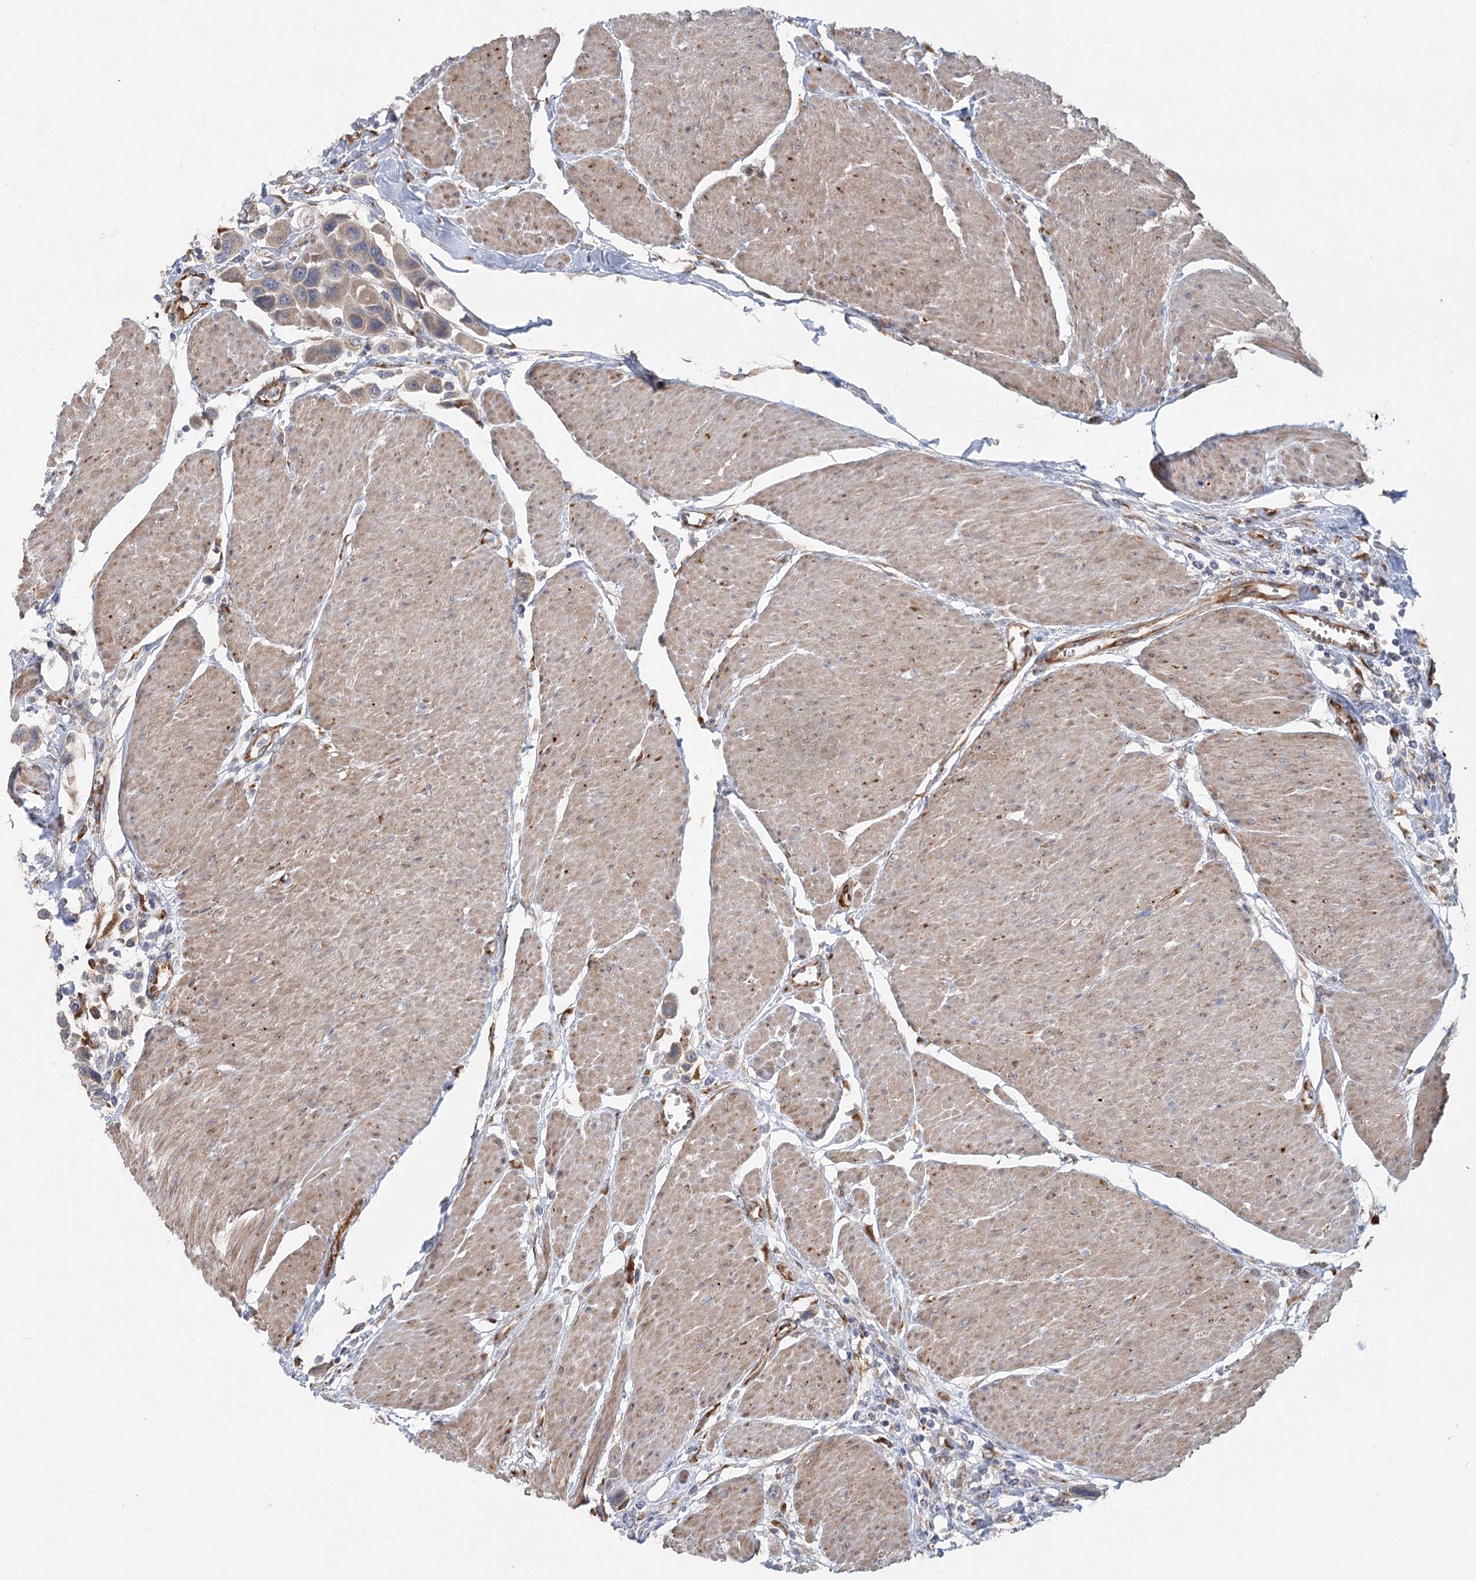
{"staining": {"intensity": "weak", "quantity": "25%-75%", "location": "cytoplasmic/membranous"}, "tissue": "urothelial cancer", "cell_type": "Tumor cells", "image_type": "cancer", "snomed": [{"axis": "morphology", "description": "Urothelial carcinoma, High grade"}, {"axis": "topography", "description": "Urinary bladder"}], "caption": "Immunohistochemical staining of human high-grade urothelial carcinoma exhibits low levels of weak cytoplasmic/membranous protein positivity in approximately 25%-75% of tumor cells.", "gene": "CIB4", "patient": {"sex": "male", "age": 50}}